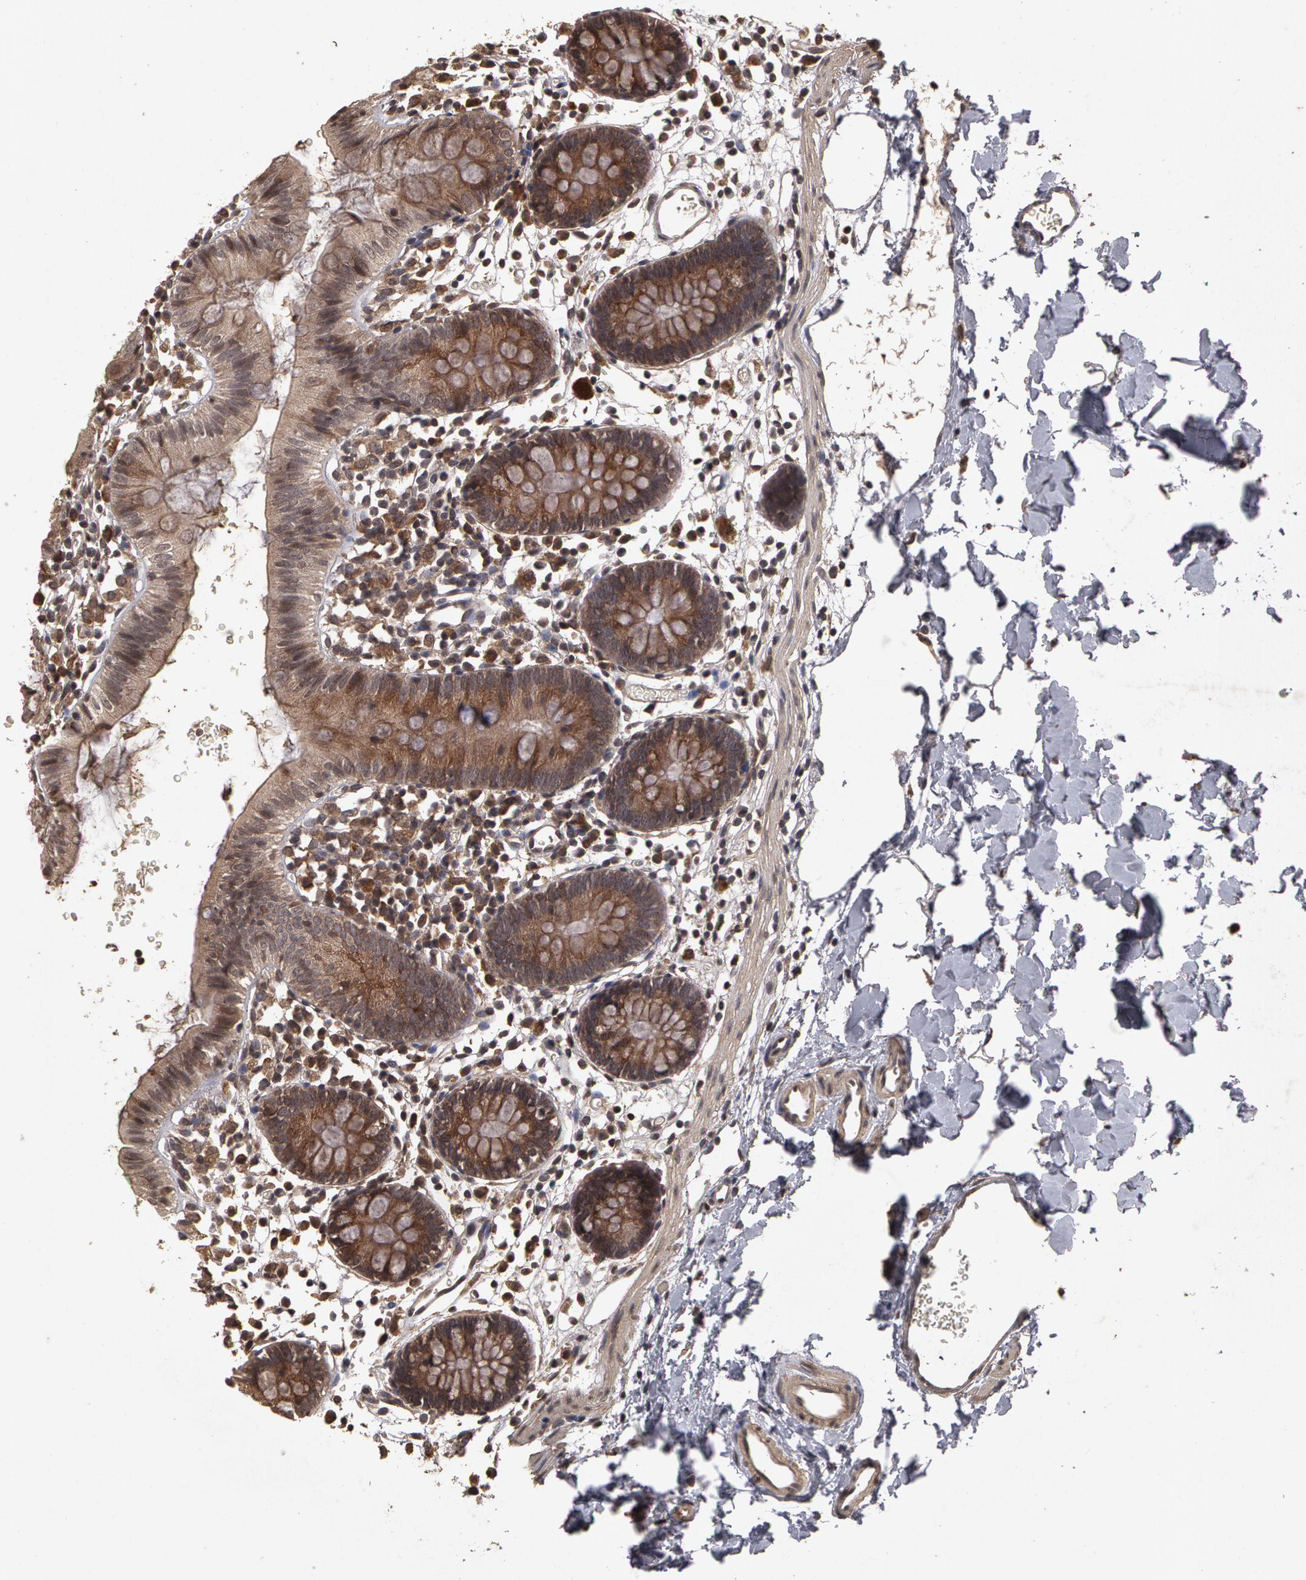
{"staining": {"intensity": "moderate", "quantity": ">75%", "location": "cytoplasmic/membranous"}, "tissue": "colon", "cell_type": "Endothelial cells", "image_type": "normal", "snomed": [{"axis": "morphology", "description": "Normal tissue, NOS"}, {"axis": "topography", "description": "Colon"}], "caption": "A medium amount of moderate cytoplasmic/membranous staining is identified in approximately >75% of endothelial cells in benign colon. The staining was performed using DAB (3,3'-diaminobenzidine), with brown indicating positive protein expression. Nuclei are stained blue with hematoxylin.", "gene": "CALR", "patient": {"sex": "male", "age": 14}}